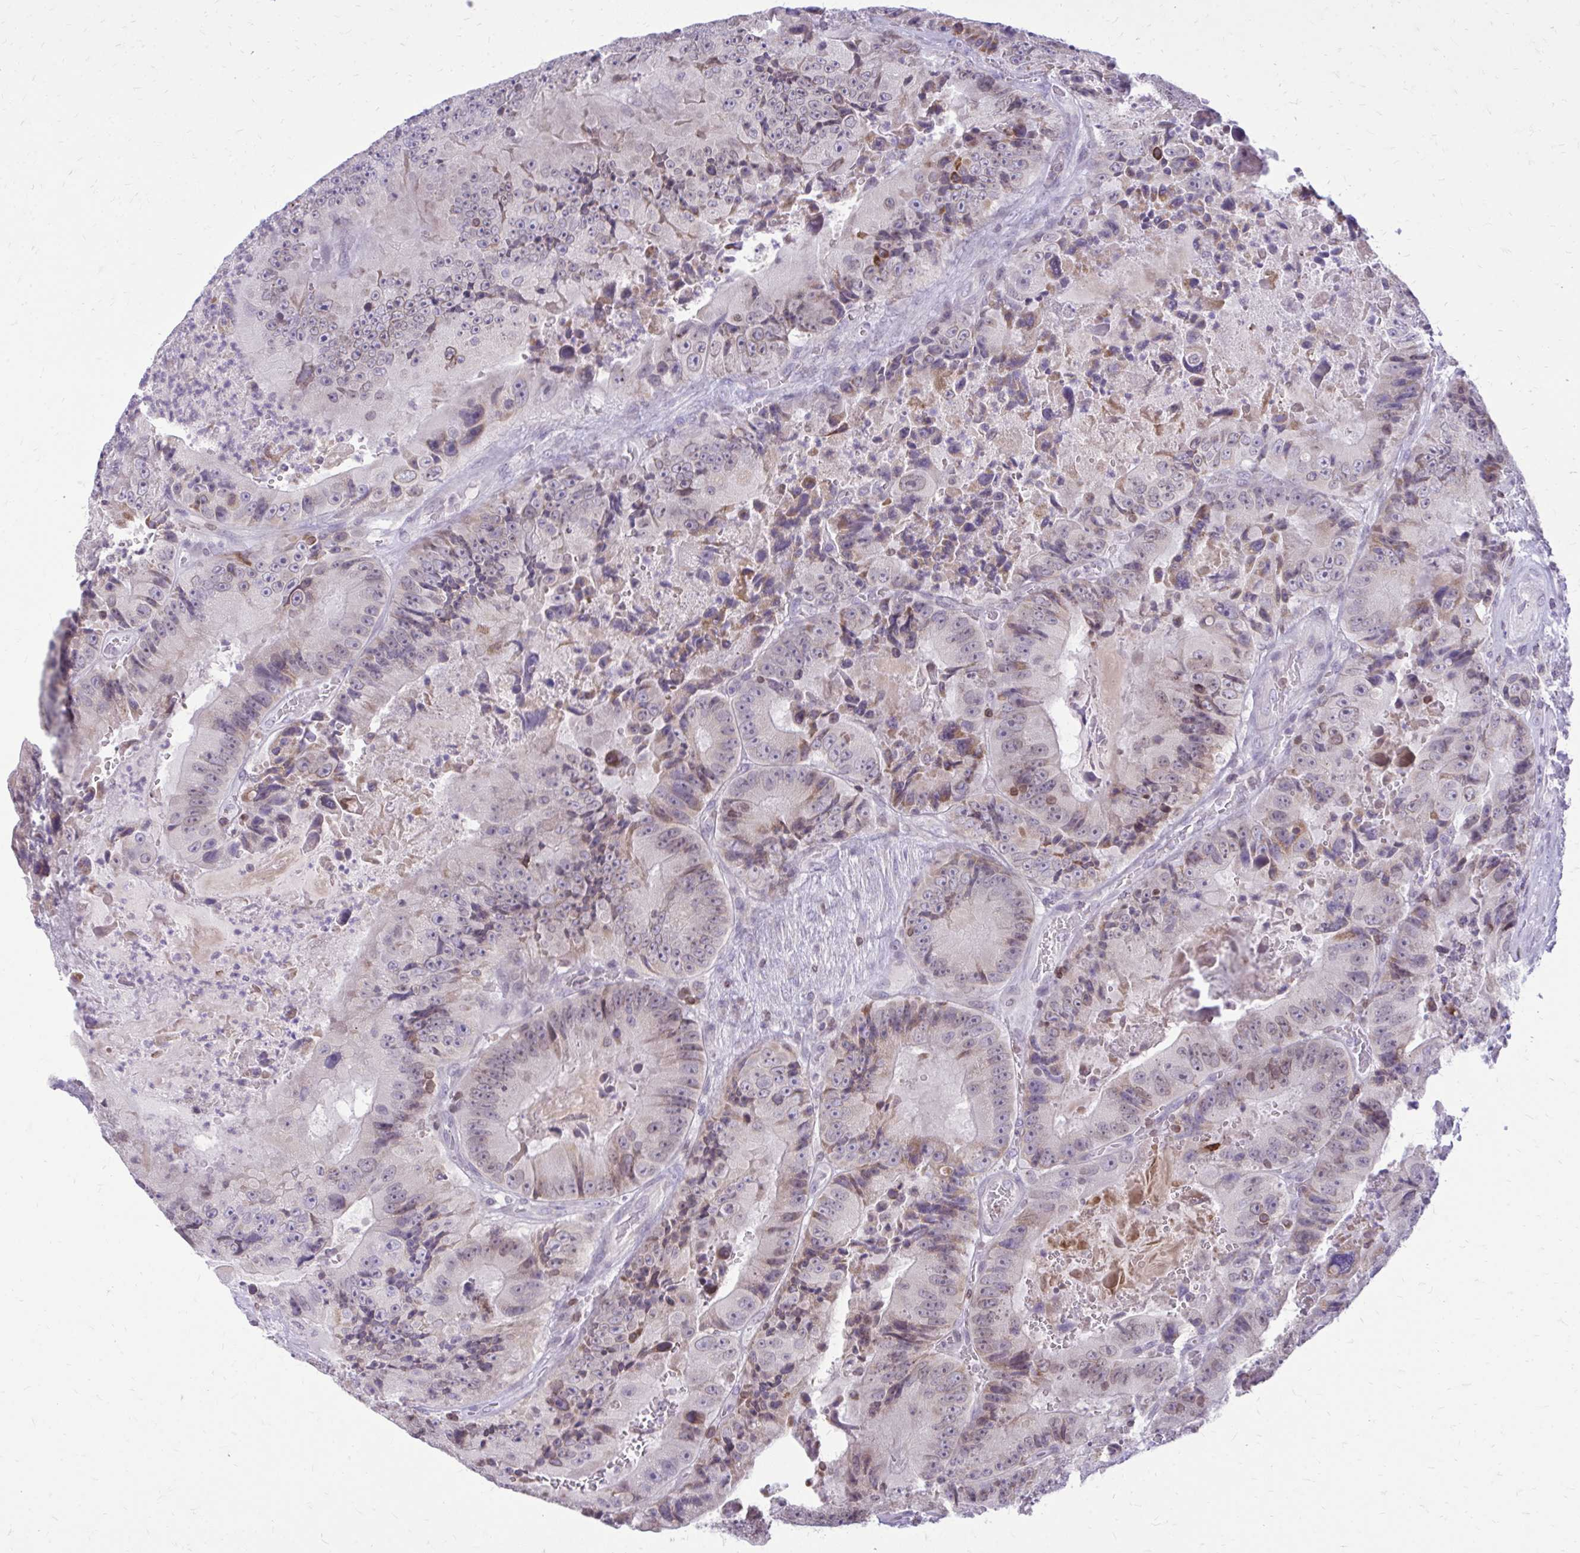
{"staining": {"intensity": "moderate", "quantity": "<25%", "location": "cytoplasmic/membranous"}, "tissue": "colorectal cancer", "cell_type": "Tumor cells", "image_type": "cancer", "snomed": [{"axis": "morphology", "description": "Adenocarcinoma, NOS"}, {"axis": "topography", "description": "Colon"}], "caption": "Moderate cytoplasmic/membranous positivity is identified in approximately <25% of tumor cells in colorectal cancer (adenocarcinoma). Nuclei are stained in blue.", "gene": "RPS6KA2", "patient": {"sex": "female", "age": 86}}